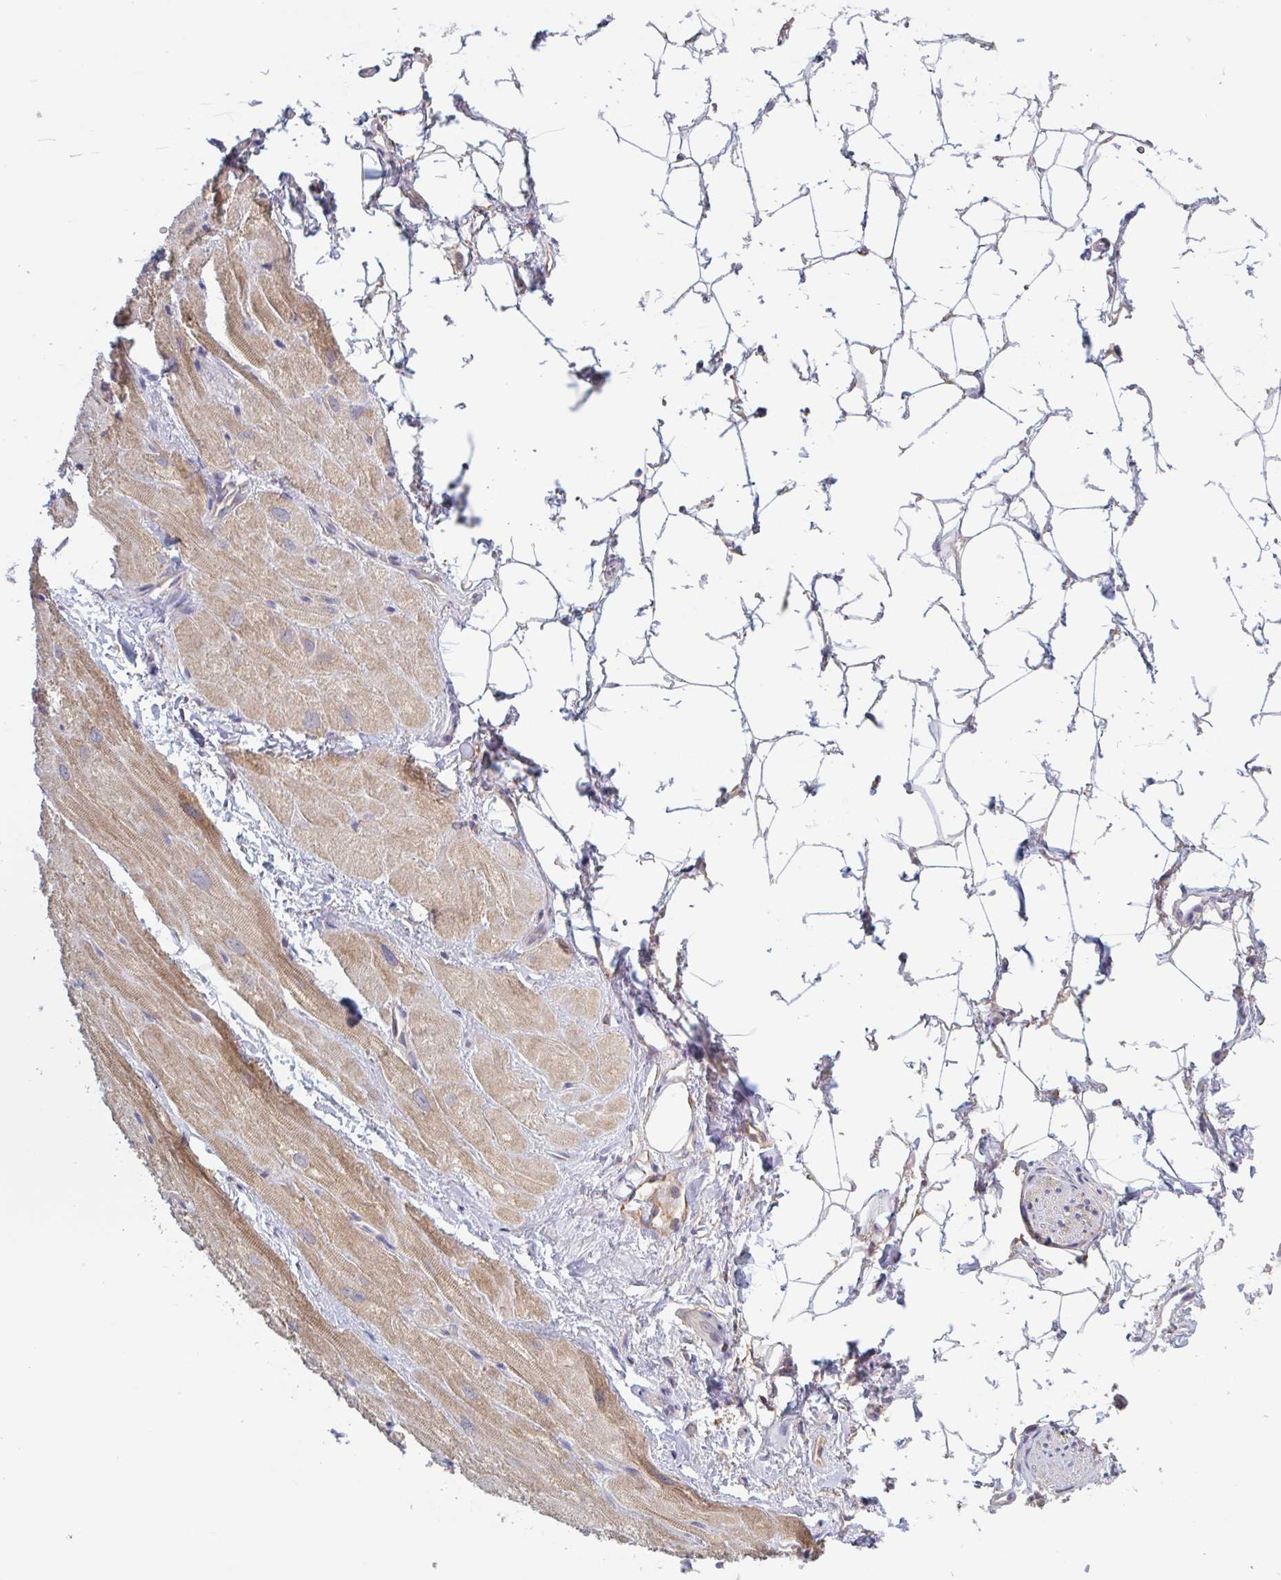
{"staining": {"intensity": "moderate", "quantity": "25%-75%", "location": "cytoplasmic/membranous"}, "tissue": "heart muscle", "cell_type": "Cardiomyocytes", "image_type": "normal", "snomed": [{"axis": "morphology", "description": "Normal tissue, NOS"}, {"axis": "topography", "description": "Heart"}], "caption": "Brown immunohistochemical staining in benign human heart muscle displays moderate cytoplasmic/membranous staining in about 25%-75% of cardiomyocytes.", "gene": "SURF1", "patient": {"sex": "male", "age": 62}}